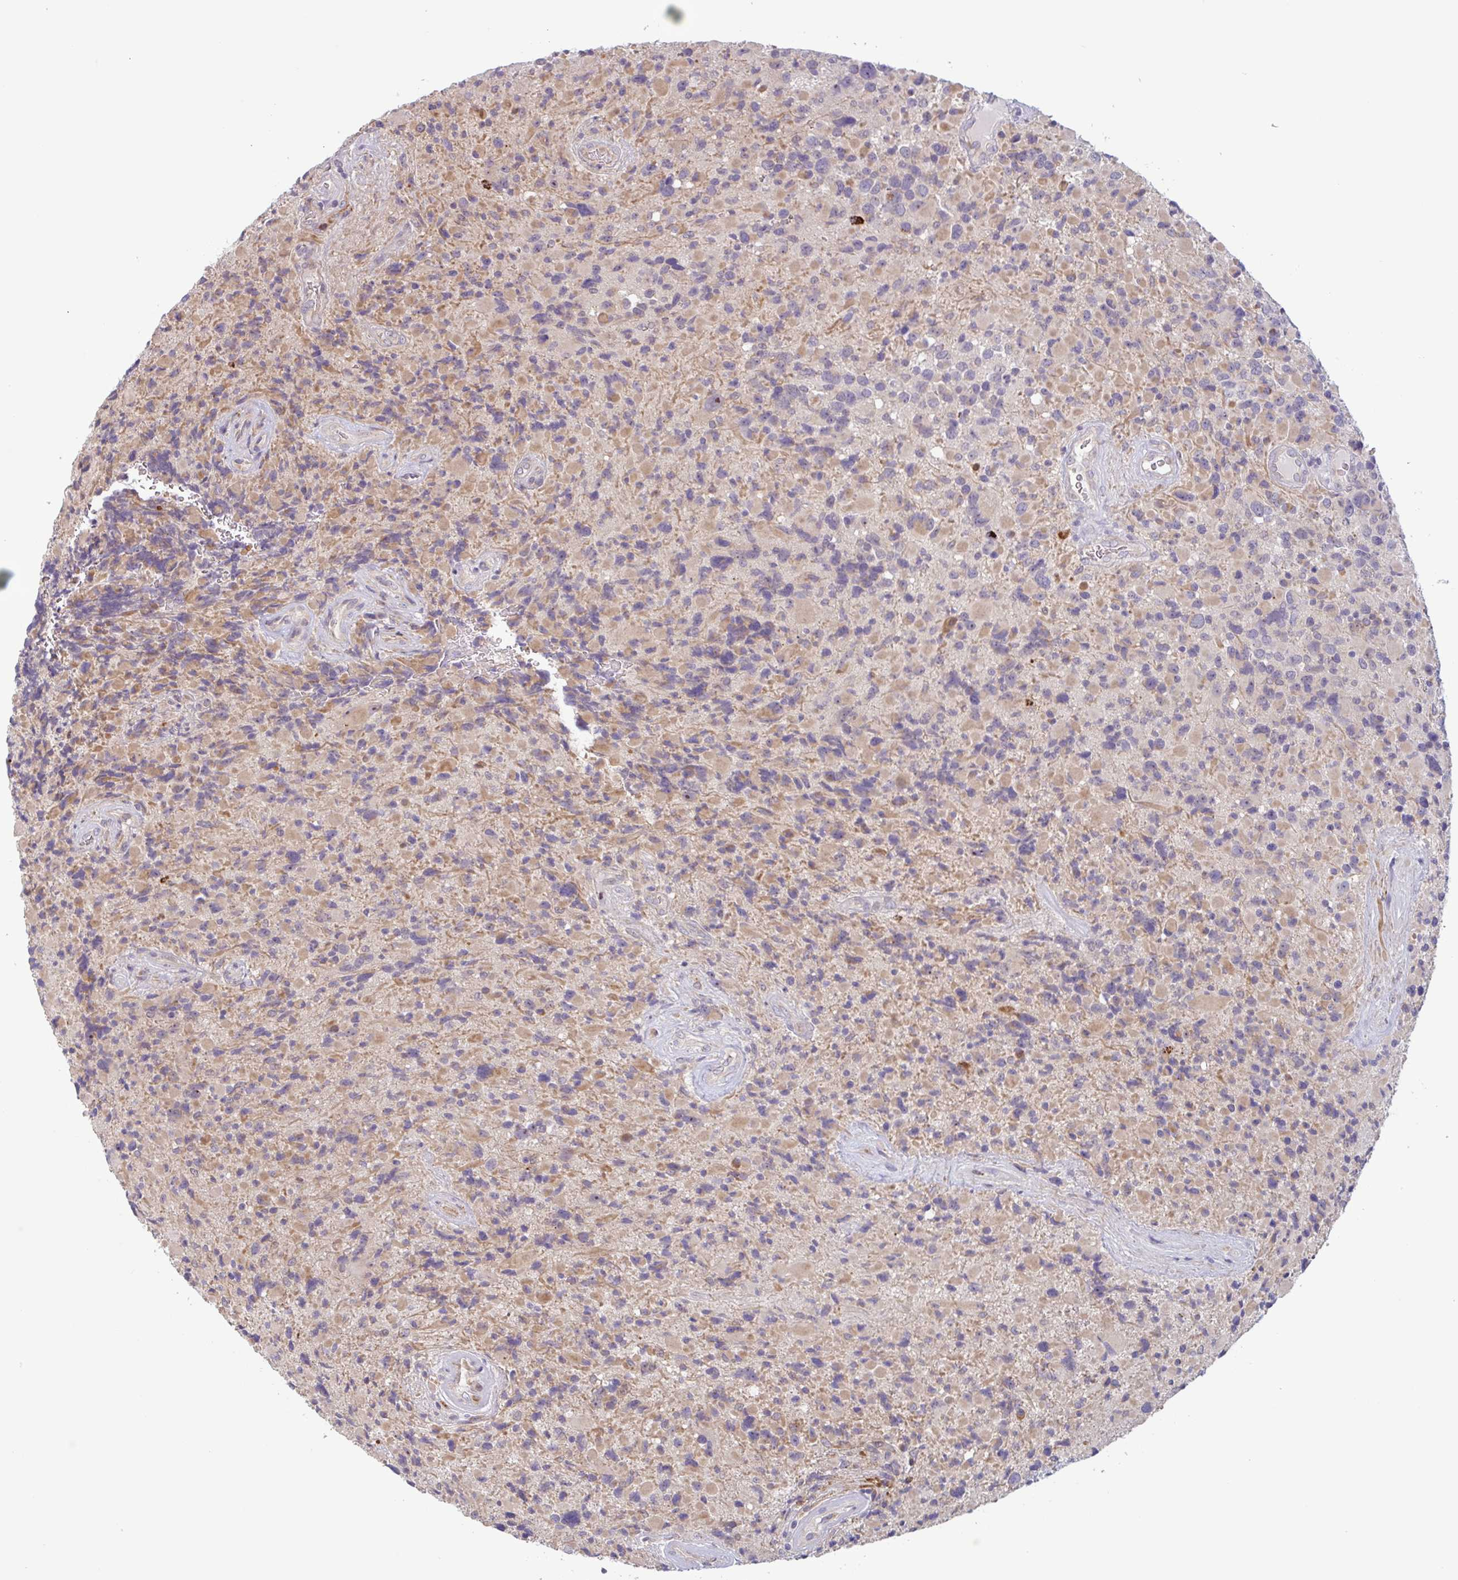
{"staining": {"intensity": "moderate", "quantity": "<25%", "location": "cytoplasmic/membranous"}, "tissue": "glioma", "cell_type": "Tumor cells", "image_type": "cancer", "snomed": [{"axis": "morphology", "description": "Glioma, malignant, High grade"}, {"axis": "topography", "description": "Brain"}], "caption": "Glioma stained with IHC reveals moderate cytoplasmic/membranous positivity in about <25% of tumor cells.", "gene": "RIT1", "patient": {"sex": "female", "age": 40}}